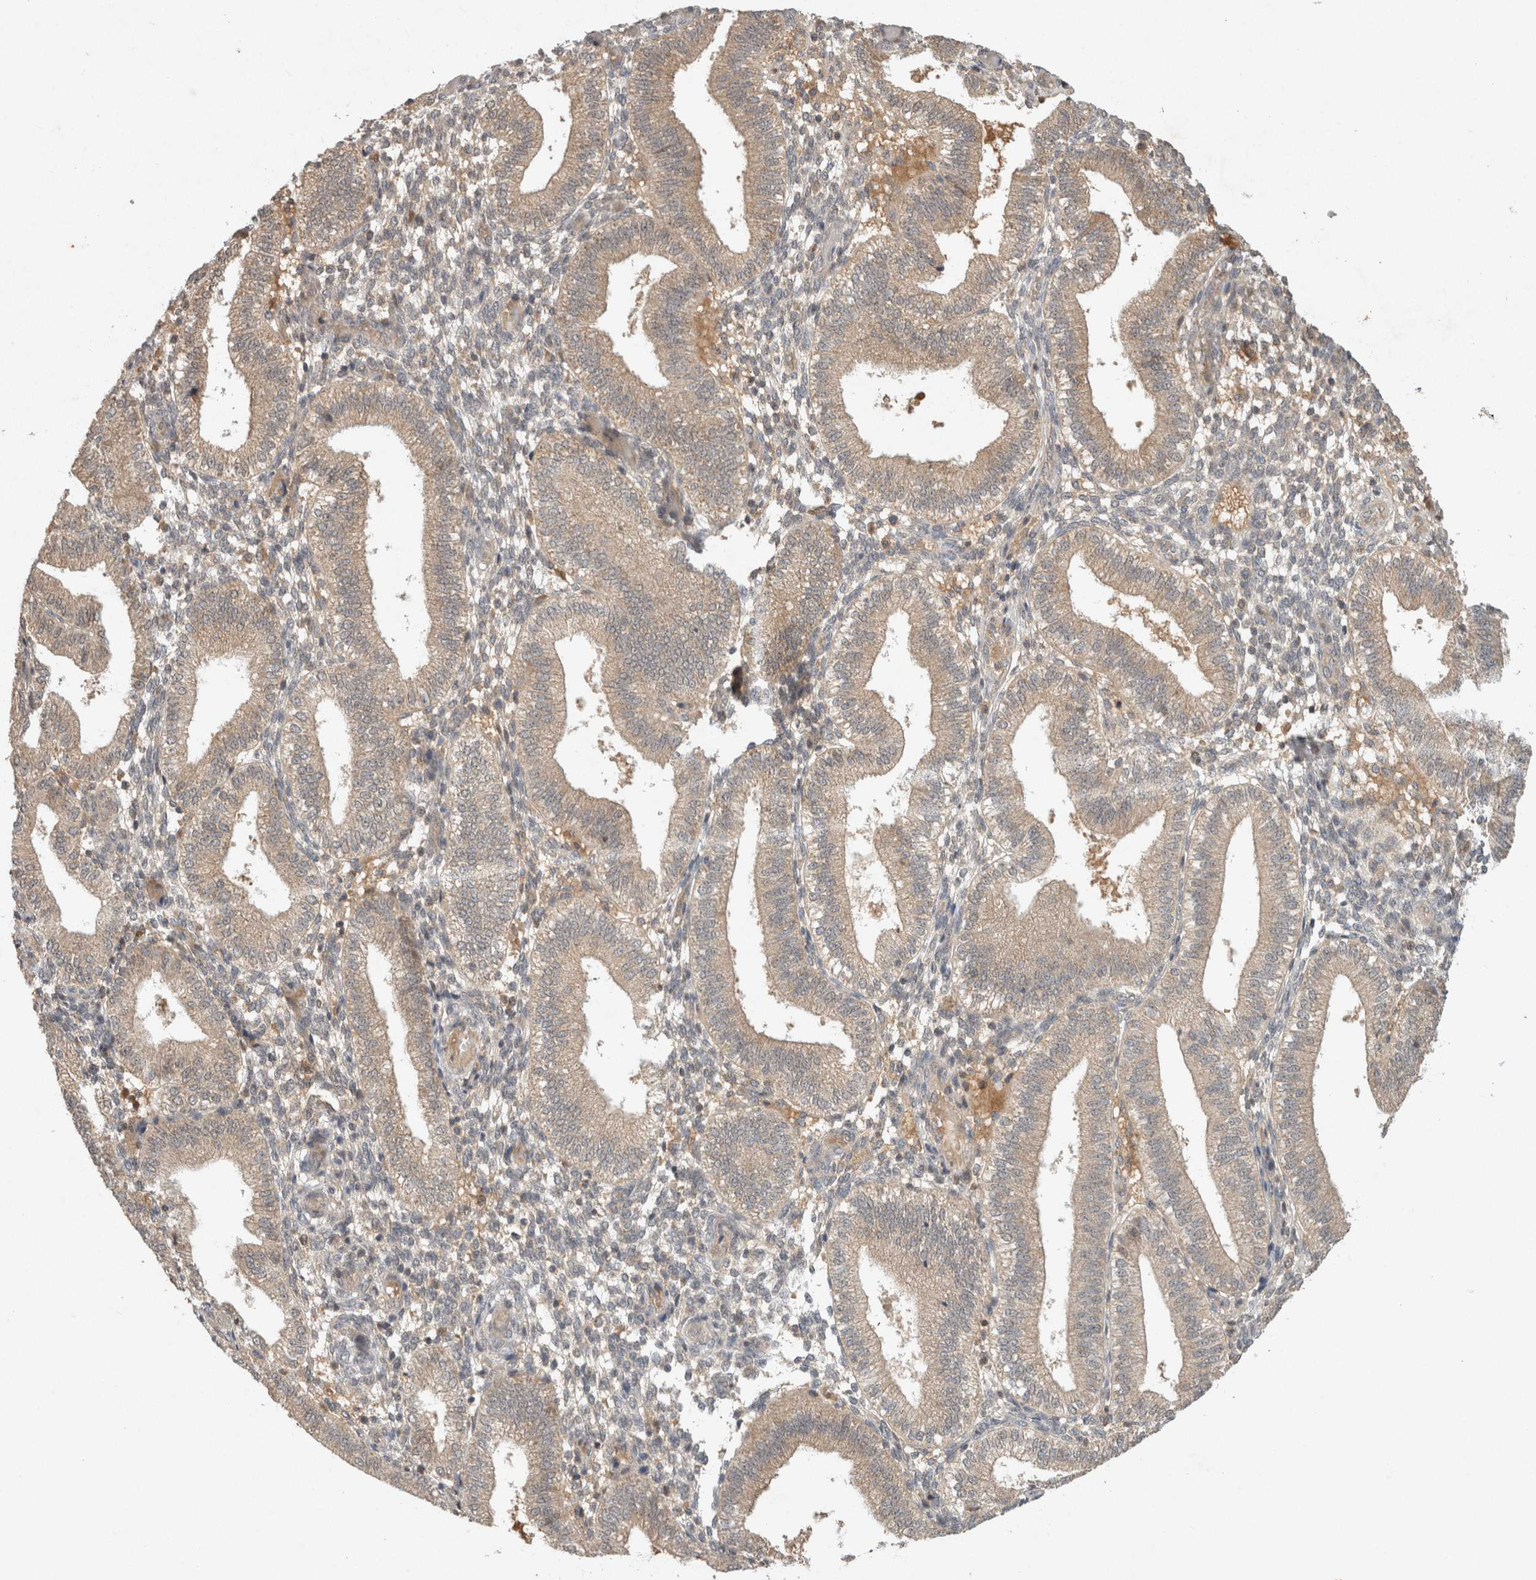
{"staining": {"intensity": "negative", "quantity": "none", "location": "none"}, "tissue": "endometrium", "cell_type": "Cells in endometrial stroma", "image_type": "normal", "snomed": [{"axis": "morphology", "description": "Normal tissue, NOS"}, {"axis": "topography", "description": "Endometrium"}], "caption": "Cells in endometrial stroma are negative for brown protein staining in benign endometrium.", "gene": "LOXL2", "patient": {"sex": "female", "age": 39}}